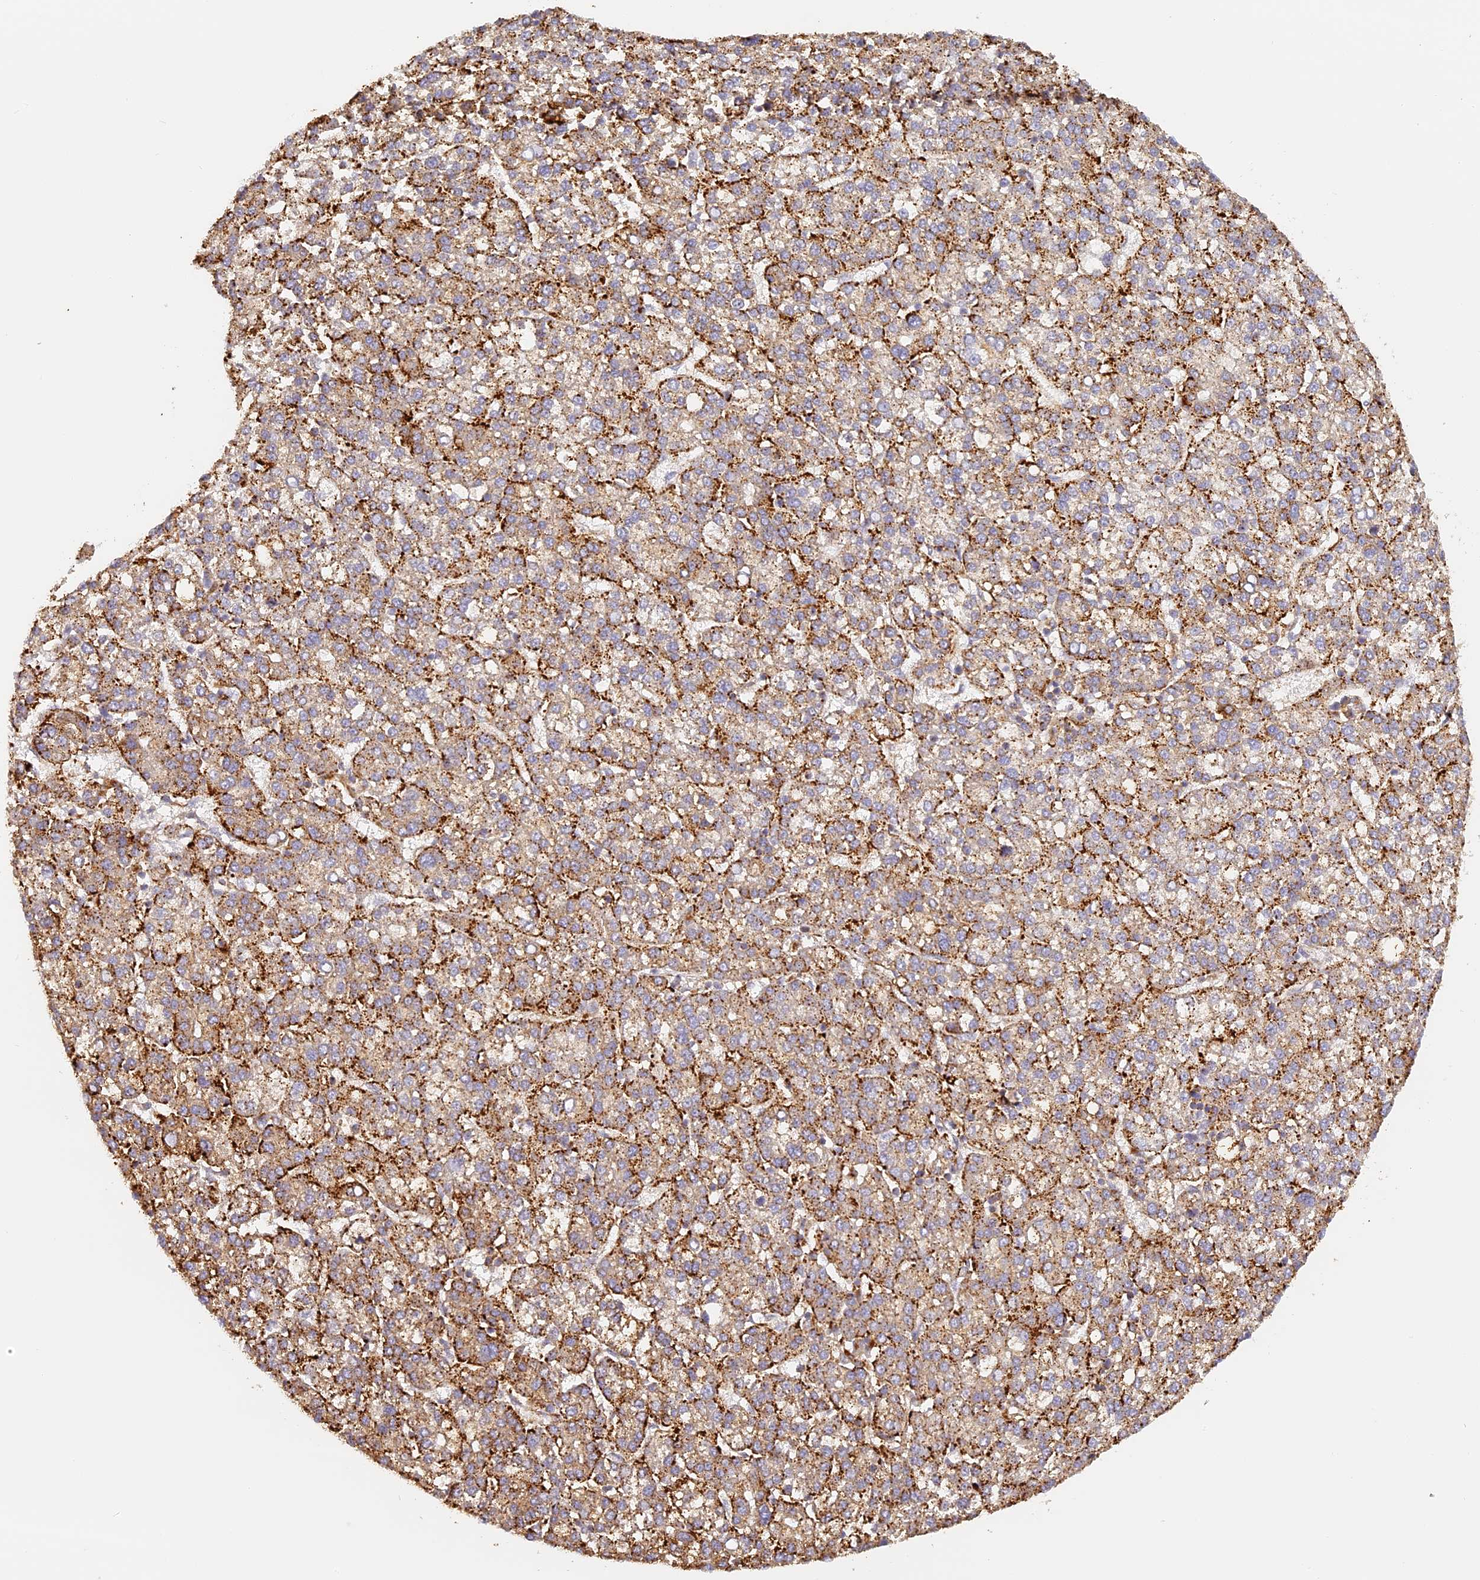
{"staining": {"intensity": "moderate", "quantity": ">75%", "location": "cytoplasmic/membranous"}, "tissue": "liver cancer", "cell_type": "Tumor cells", "image_type": "cancer", "snomed": [{"axis": "morphology", "description": "Carcinoma, Hepatocellular, NOS"}, {"axis": "topography", "description": "Liver"}], "caption": "Immunohistochemistry (IHC) histopathology image of neoplastic tissue: human liver cancer stained using immunohistochemistry (IHC) exhibits medium levels of moderate protein expression localized specifically in the cytoplasmic/membranous of tumor cells, appearing as a cytoplasmic/membranous brown color.", "gene": "LAMP2", "patient": {"sex": "female", "age": 58}}